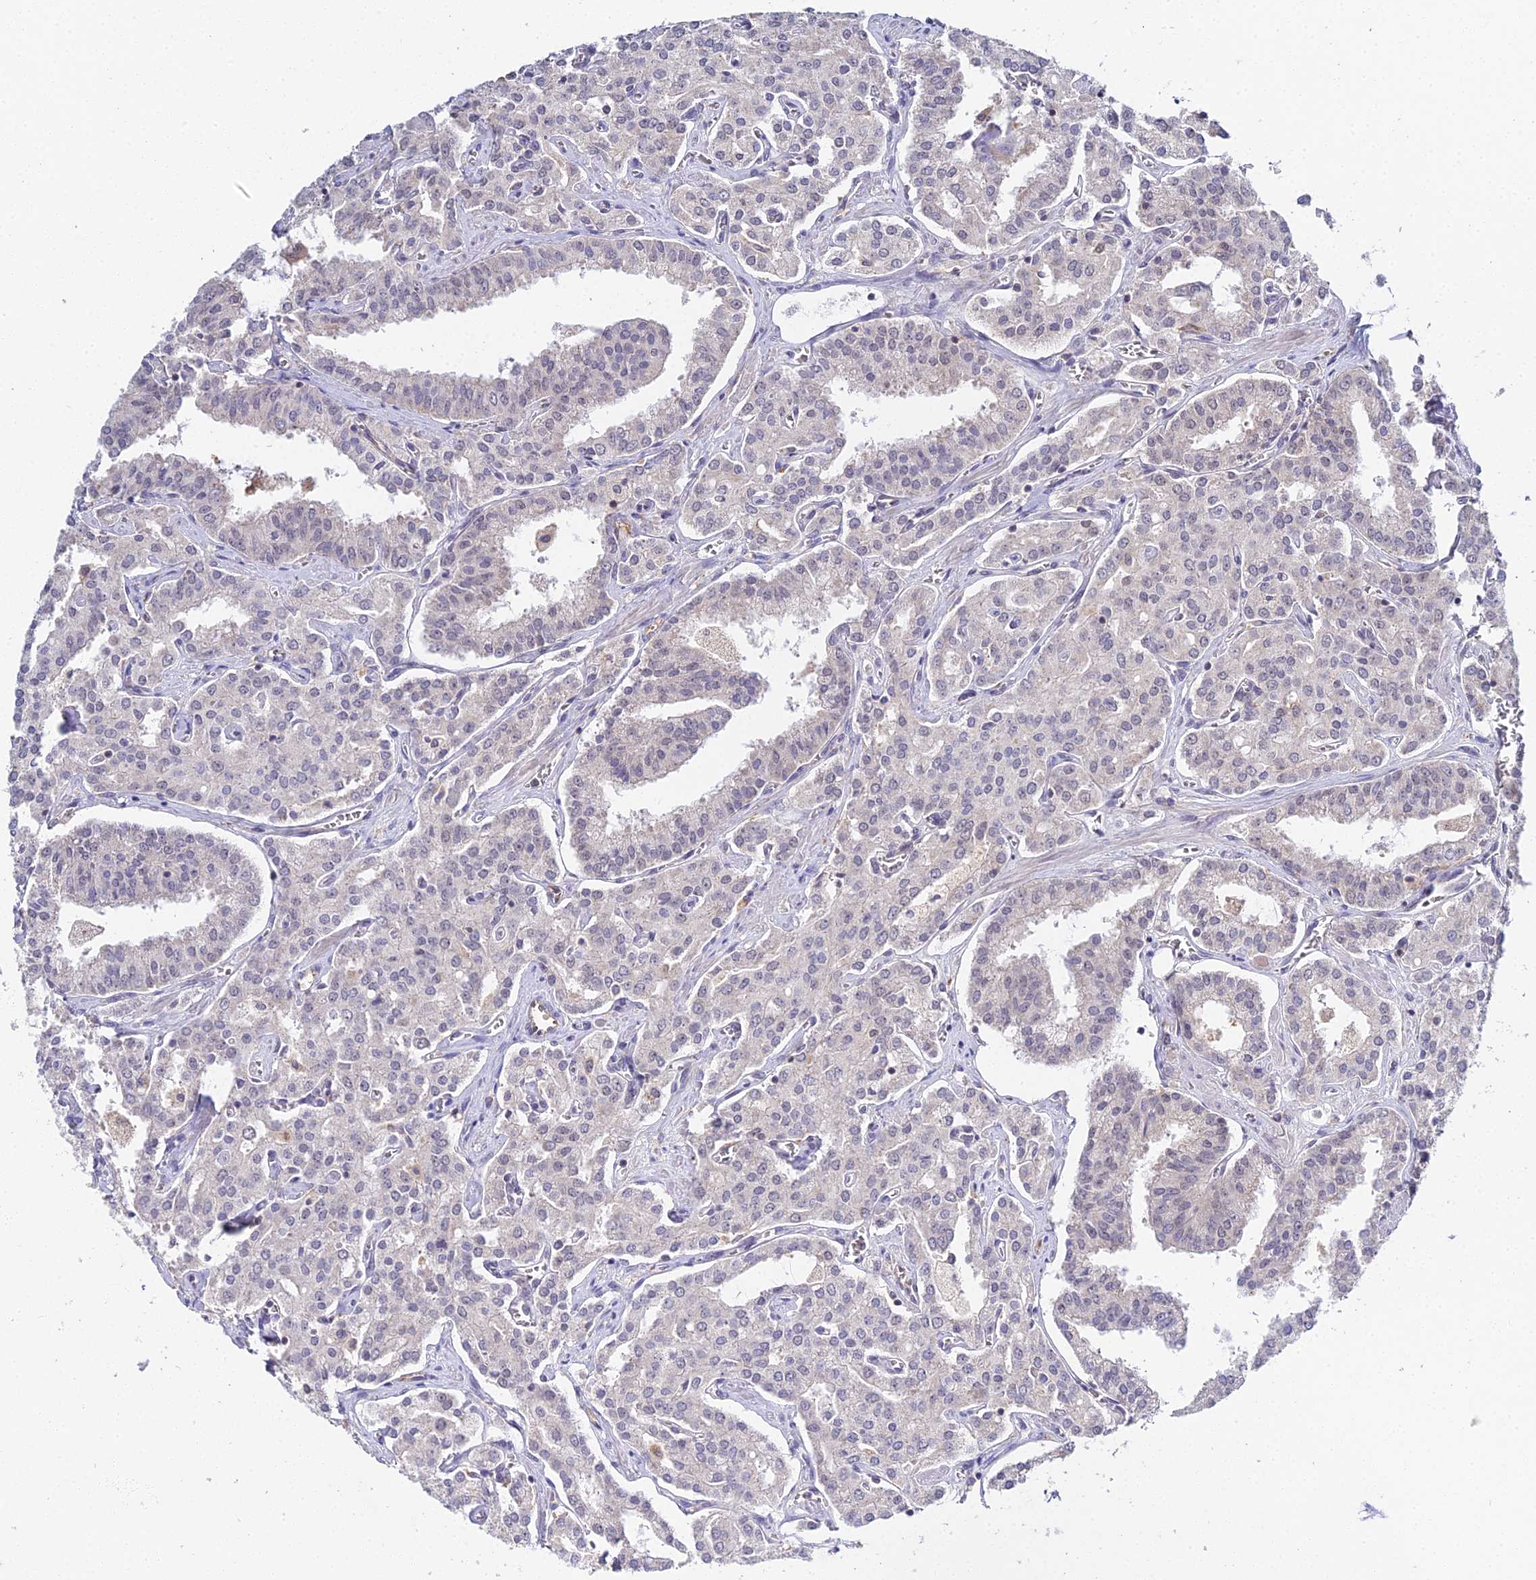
{"staining": {"intensity": "negative", "quantity": "none", "location": "none"}, "tissue": "prostate cancer", "cell_type": "Tumor cells", "image_type": "cancer", "snomed": [{"axis": "morphology", "description": "Adenocarcinoma, High grade"}, {"axis": "topography", "description": "Prostate"}], "caption": "An image of prostate cancer (adenocarcinoma (high-grade)) stained for a protein exhibits no brown staining in tumor cells.", "gene": "TPRX1", "patient": {"sex": "male", "age": 71}}